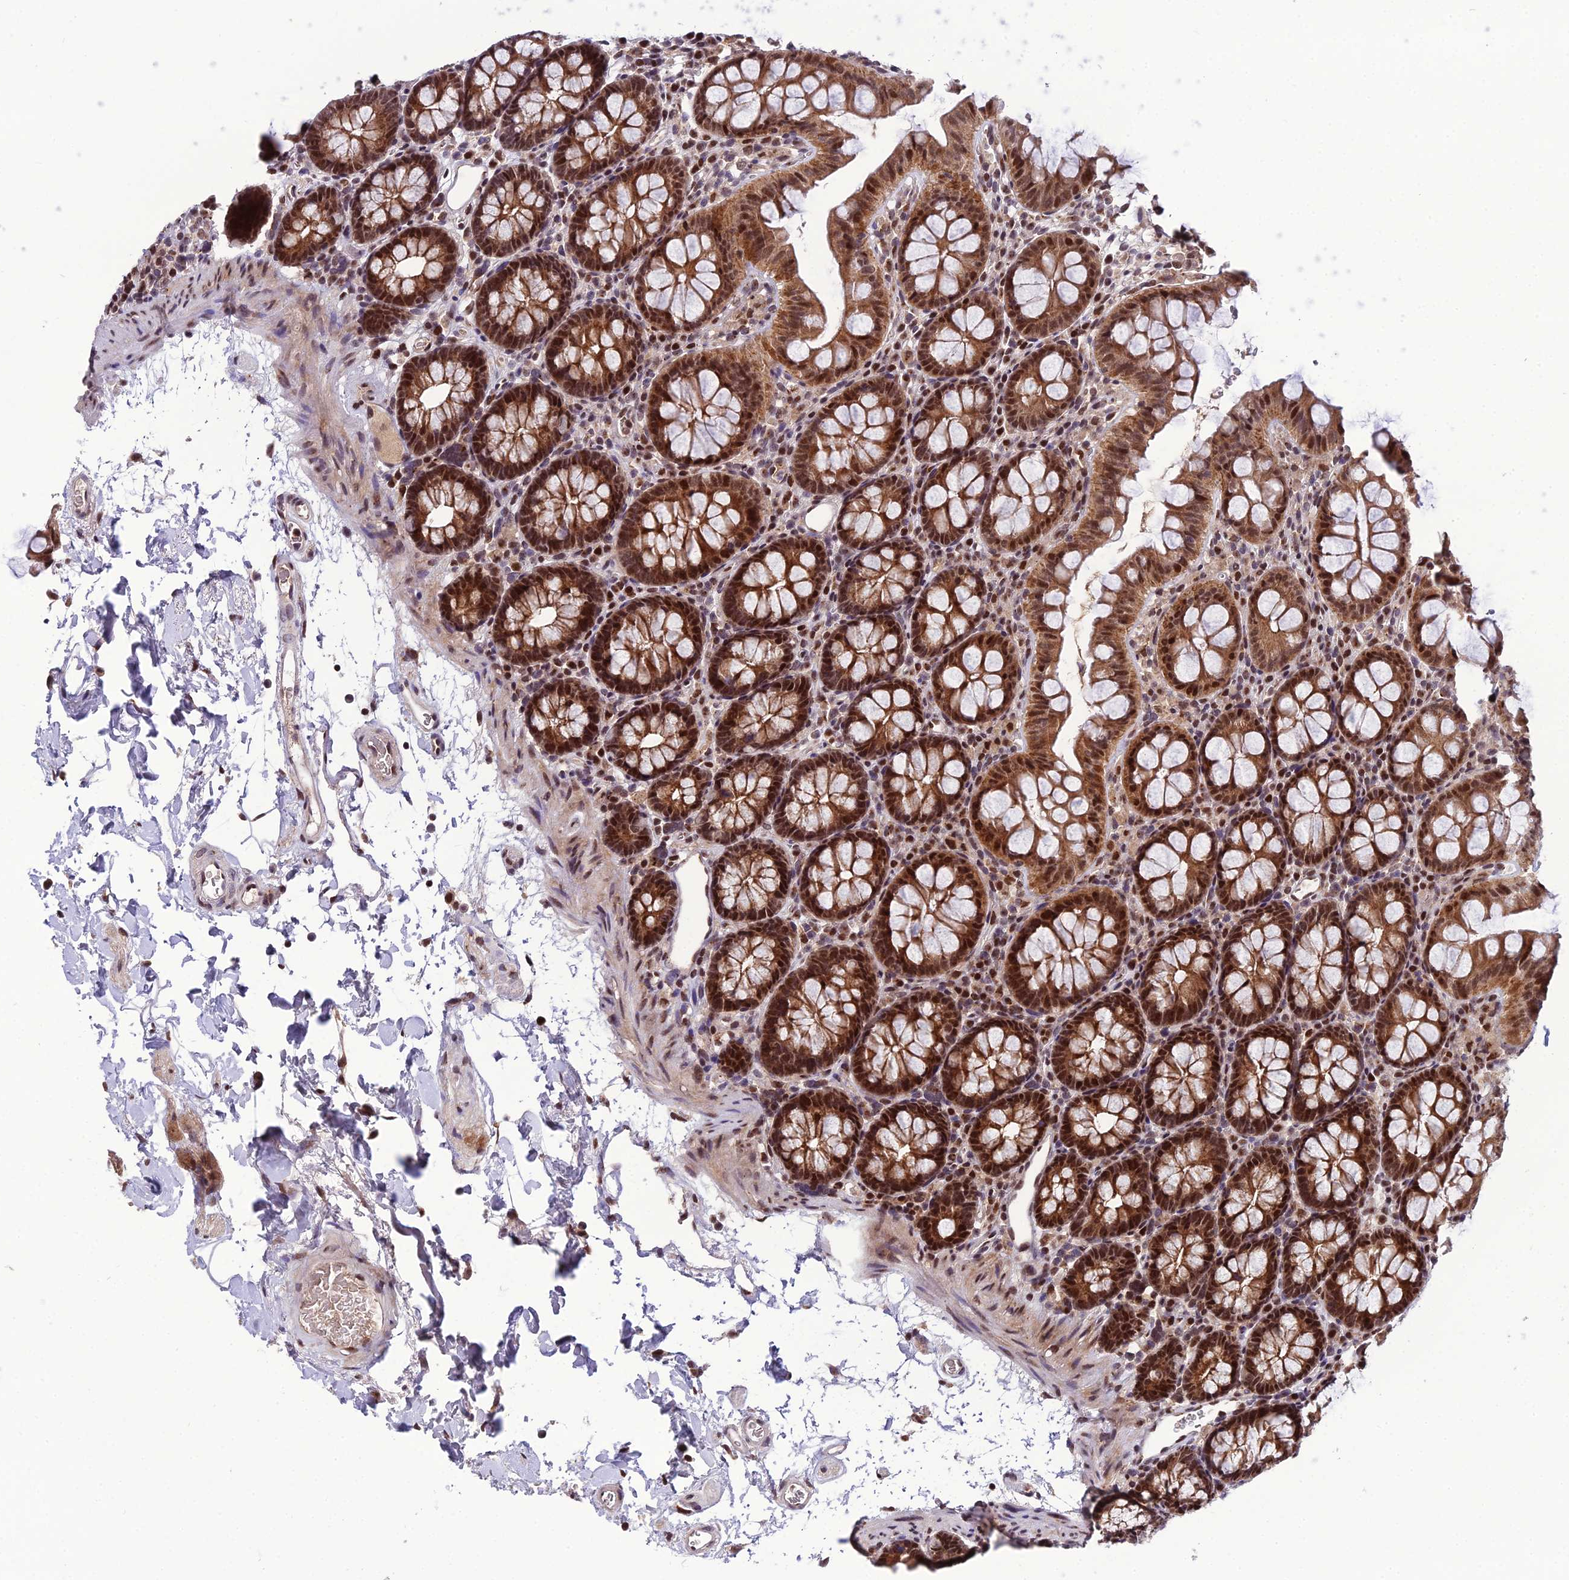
{"staining": {"intensity": "moderate", "quantity": ">75%", "location": "nuclear"}, "tissue": "colon", "cell_type": "Endothelial cells", "image_type": "normal", "snomed": [{"axis": "morphology", "description": "Normal tissue, NOS"}, {"axis": "topography", "description": "Colon"}], "caption": "DAB (3,3'-diaminobenzidine) immunohistochemical staining of benign colon displays moderate nuclear protein positivity in approximately >75% of endothelial cells.", "gene": "ARL2", "patient": {"sex": "male", "age": 75}}